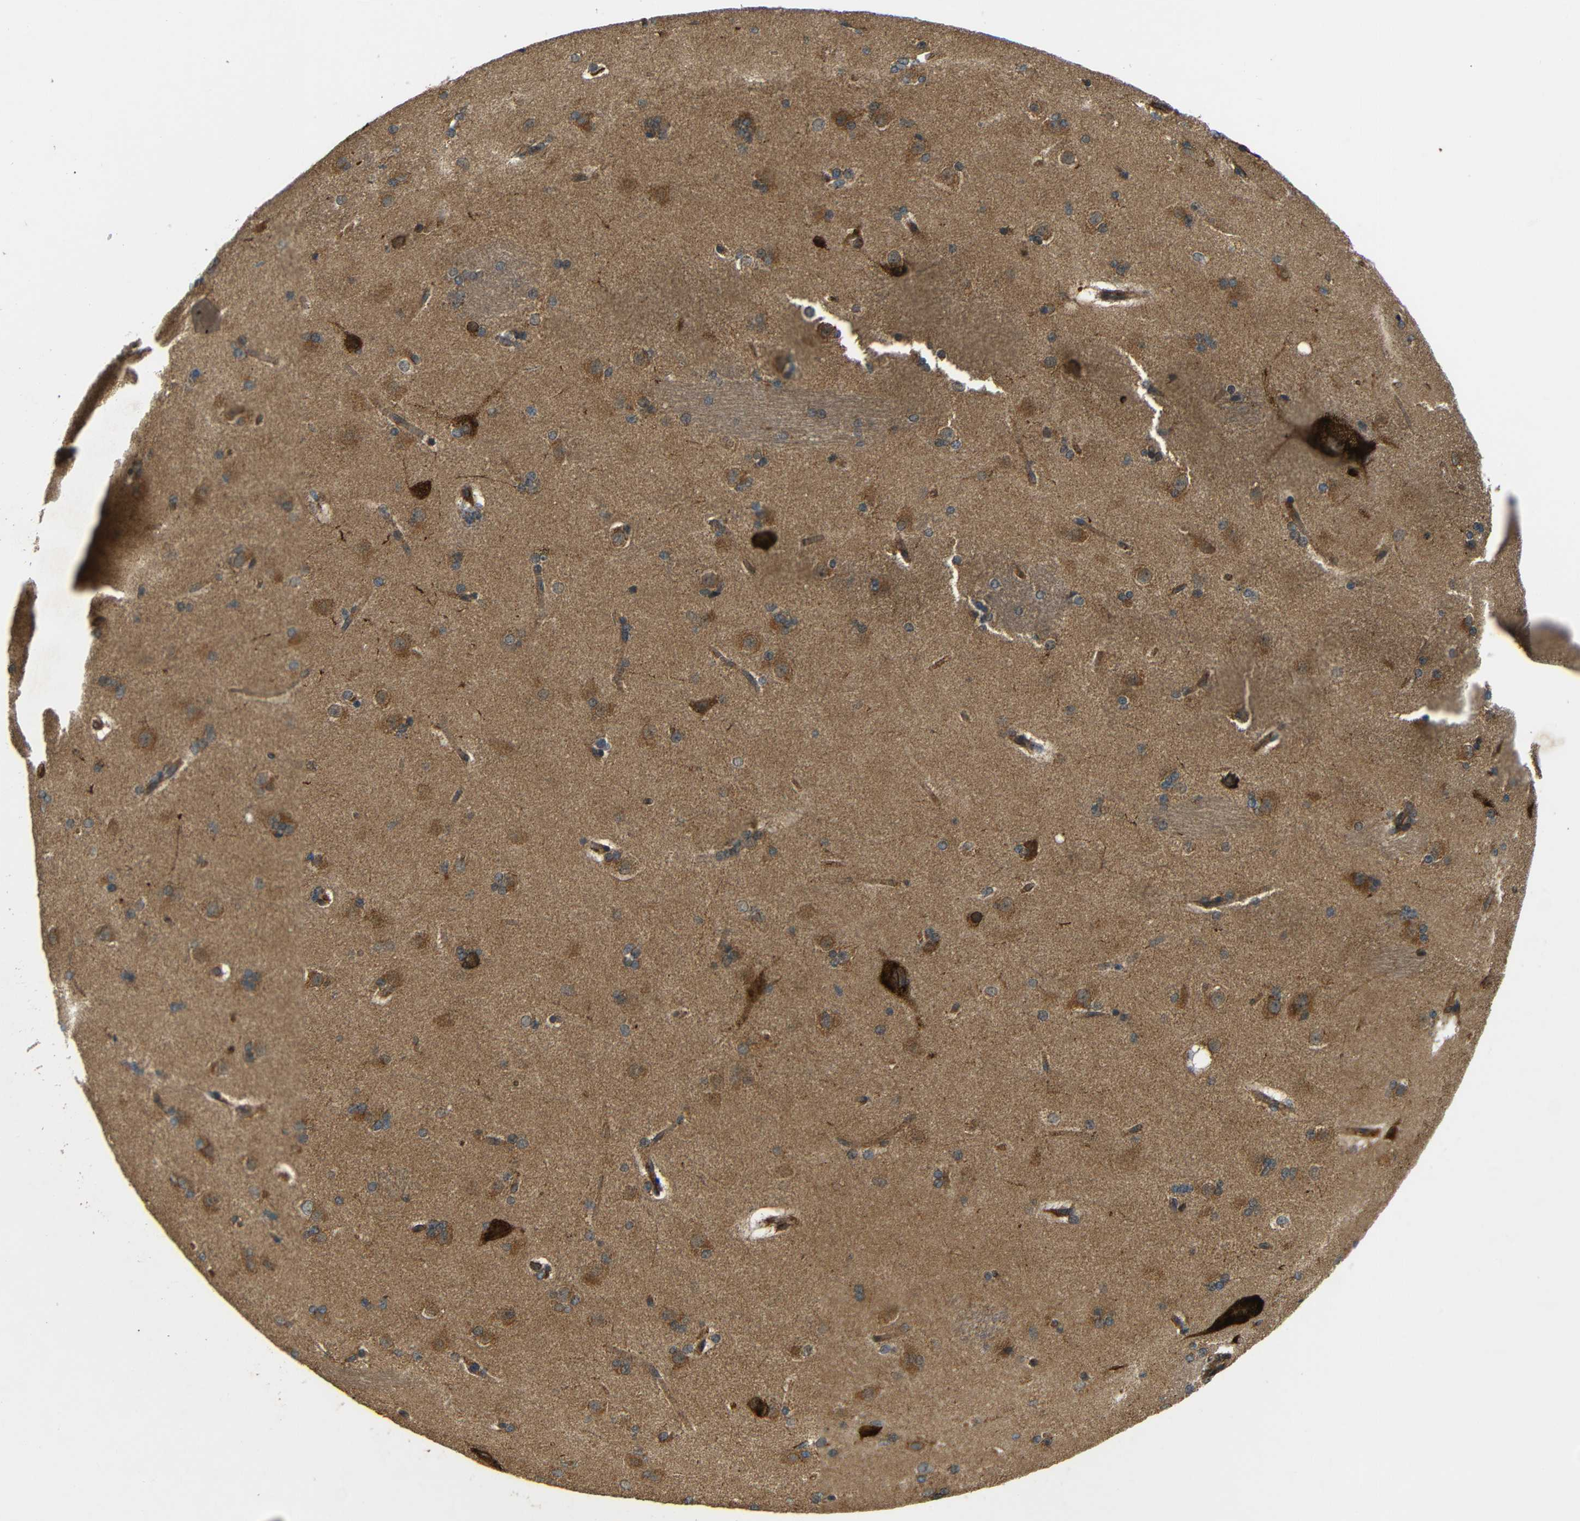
{"staining": {"intensity": "moderate", "quantity": "<25%", "location": "cytoplasmic/membranous"}, "tissue": "caudate", "cell_type": "Glial cells", "image_type": "normal", "snomed": [{"axis": "morphology", "description": "Normal tissue, NOS"}, {"axis": "topography", "description": "Lateral ventricle wall"}], "caption": "Immunohistochemical staining of benign human caudate displays <25% levels of moderate cytoplasmic/membranous protein staining in about <25% of glial cells.", "gene": "ATP7A", "patient": {"sex": "female", "age": 19}}